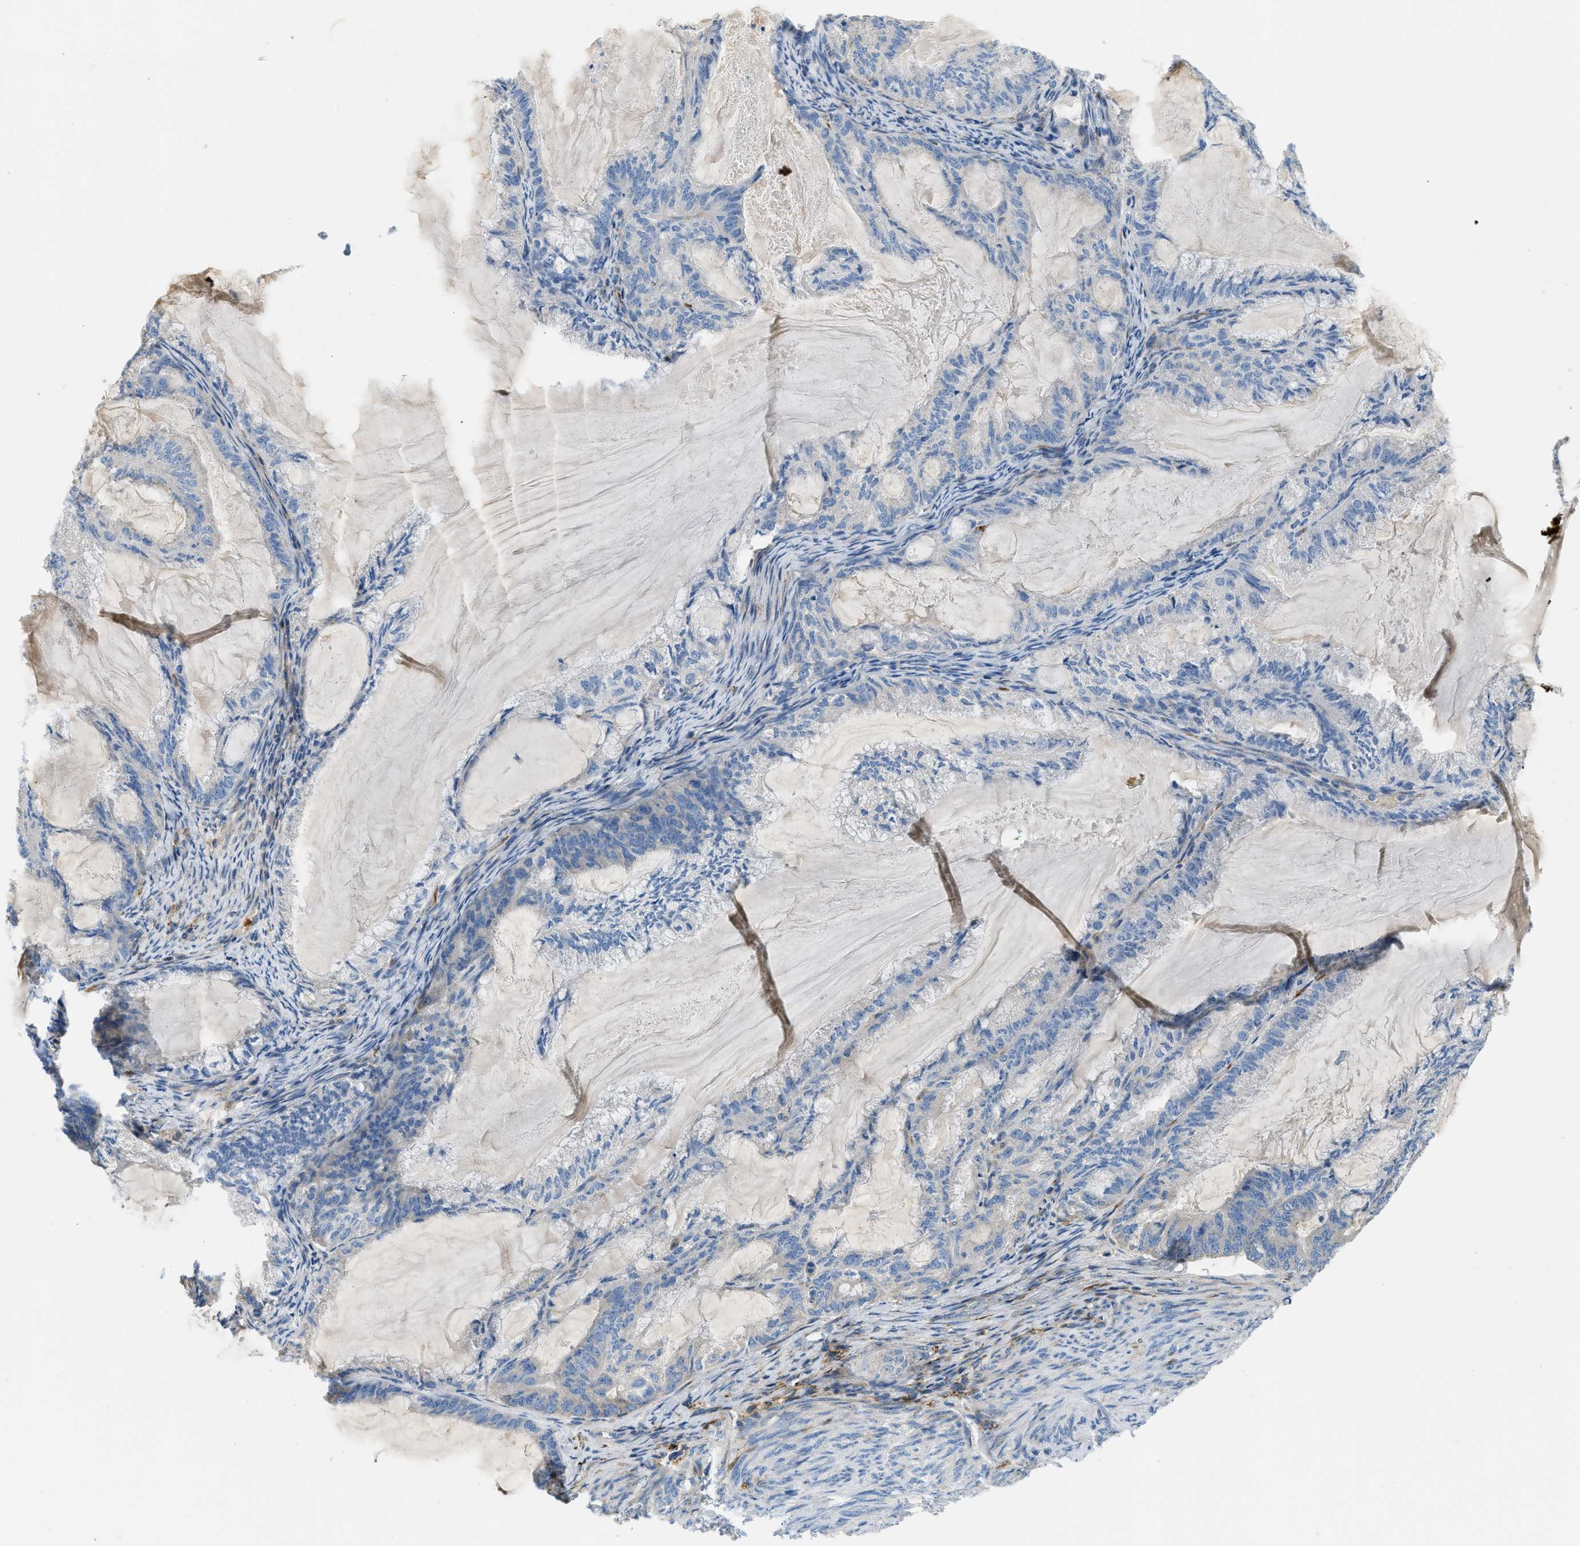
{"staining": {"intensity": "negative", "quantity": "none", "location": "none"}, "tissue": "endometrial cancer", "cell_type": "Tumor cells", "image_type": "cancer", "snomed": [{"axis": "morphology", "description": "Adenocarcinoma, NOS"}, {"axis": "topography", "description": "Endometrium"}], "caption": "Photomicrograph shows no significant protein staining in tumor cells of endometrial cancer (adenocarcinoma).", "gene": "COL15A1", "patient": {"sex": "female", "age": 86}}